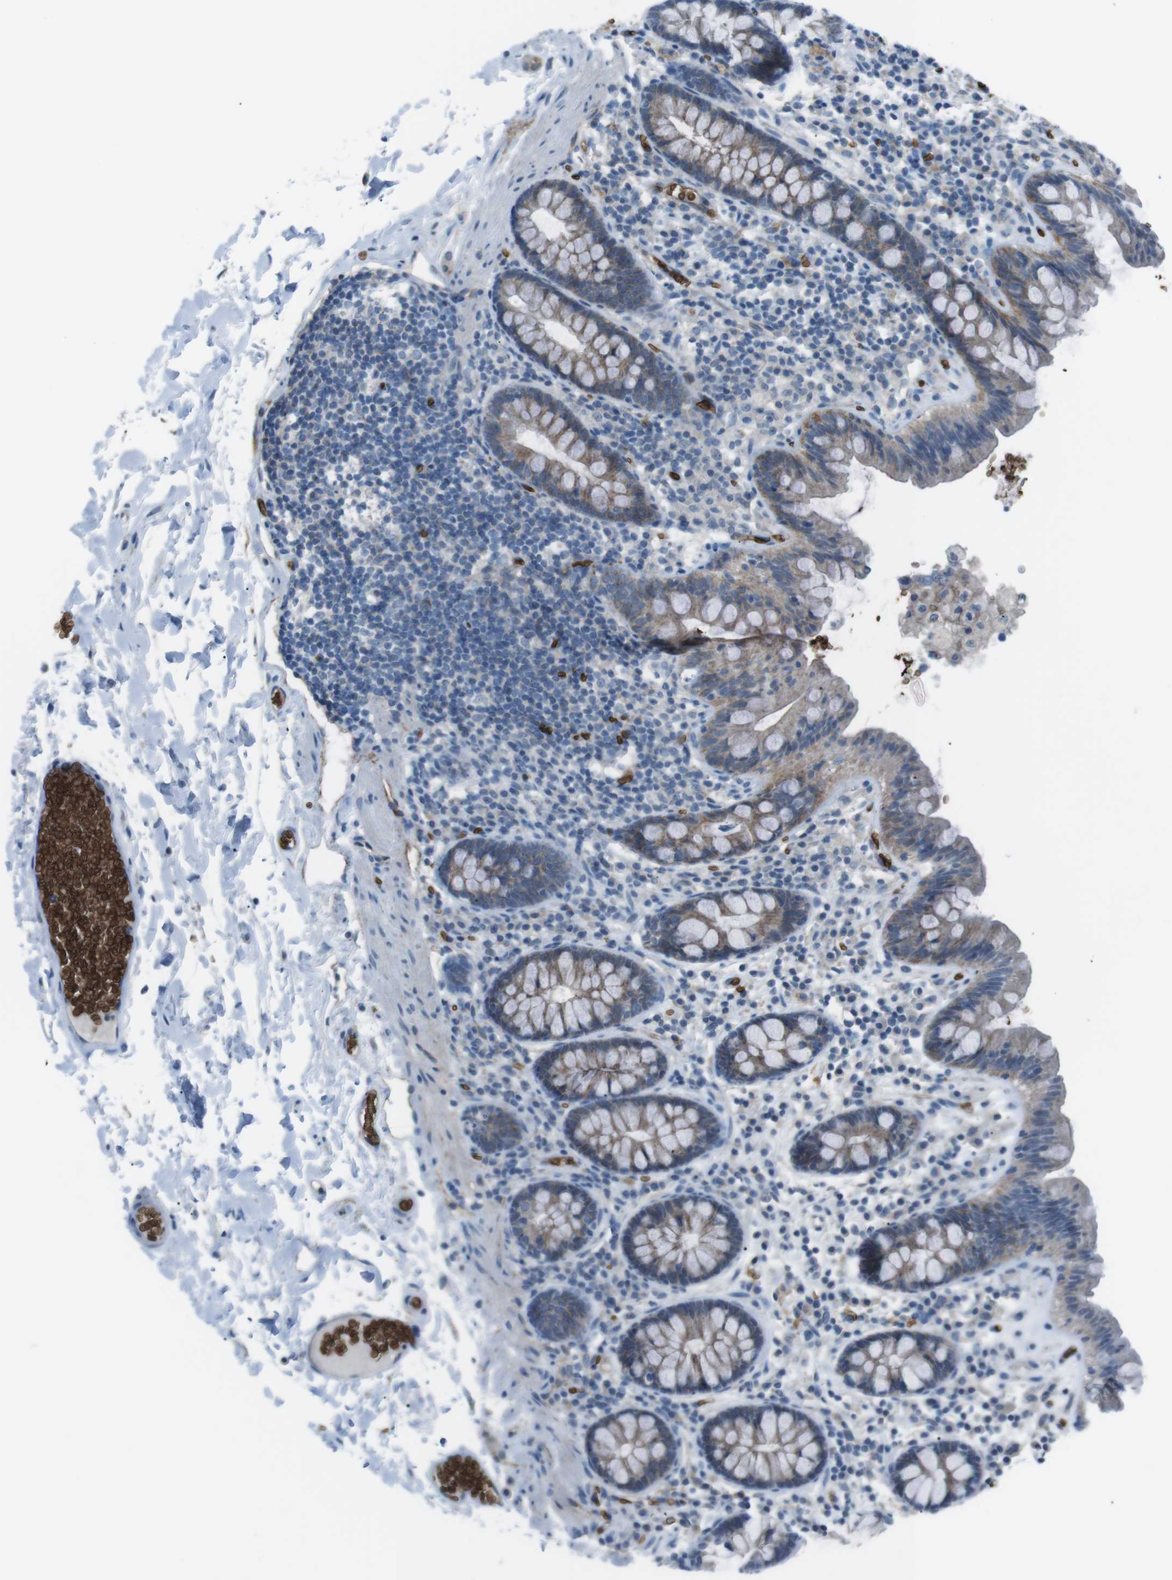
{"staining": {"intensity": "negative", "quantity": "none", "location": "none"}, "tissue": "colon", "cell_type": "Endothelial cells", "image_type": "normal", "snomed": [{"axis": "morphology", "description": "Normal tissue, NOS"}, {"axis": "topography", "description": "Colon"}], "caption": "This is an immunohistochemistry histopathology image of normal human colon. There is no expression in endothelial cells.", "gene": "SPTA1", "patient": {"sex": "female", "age": 80}}